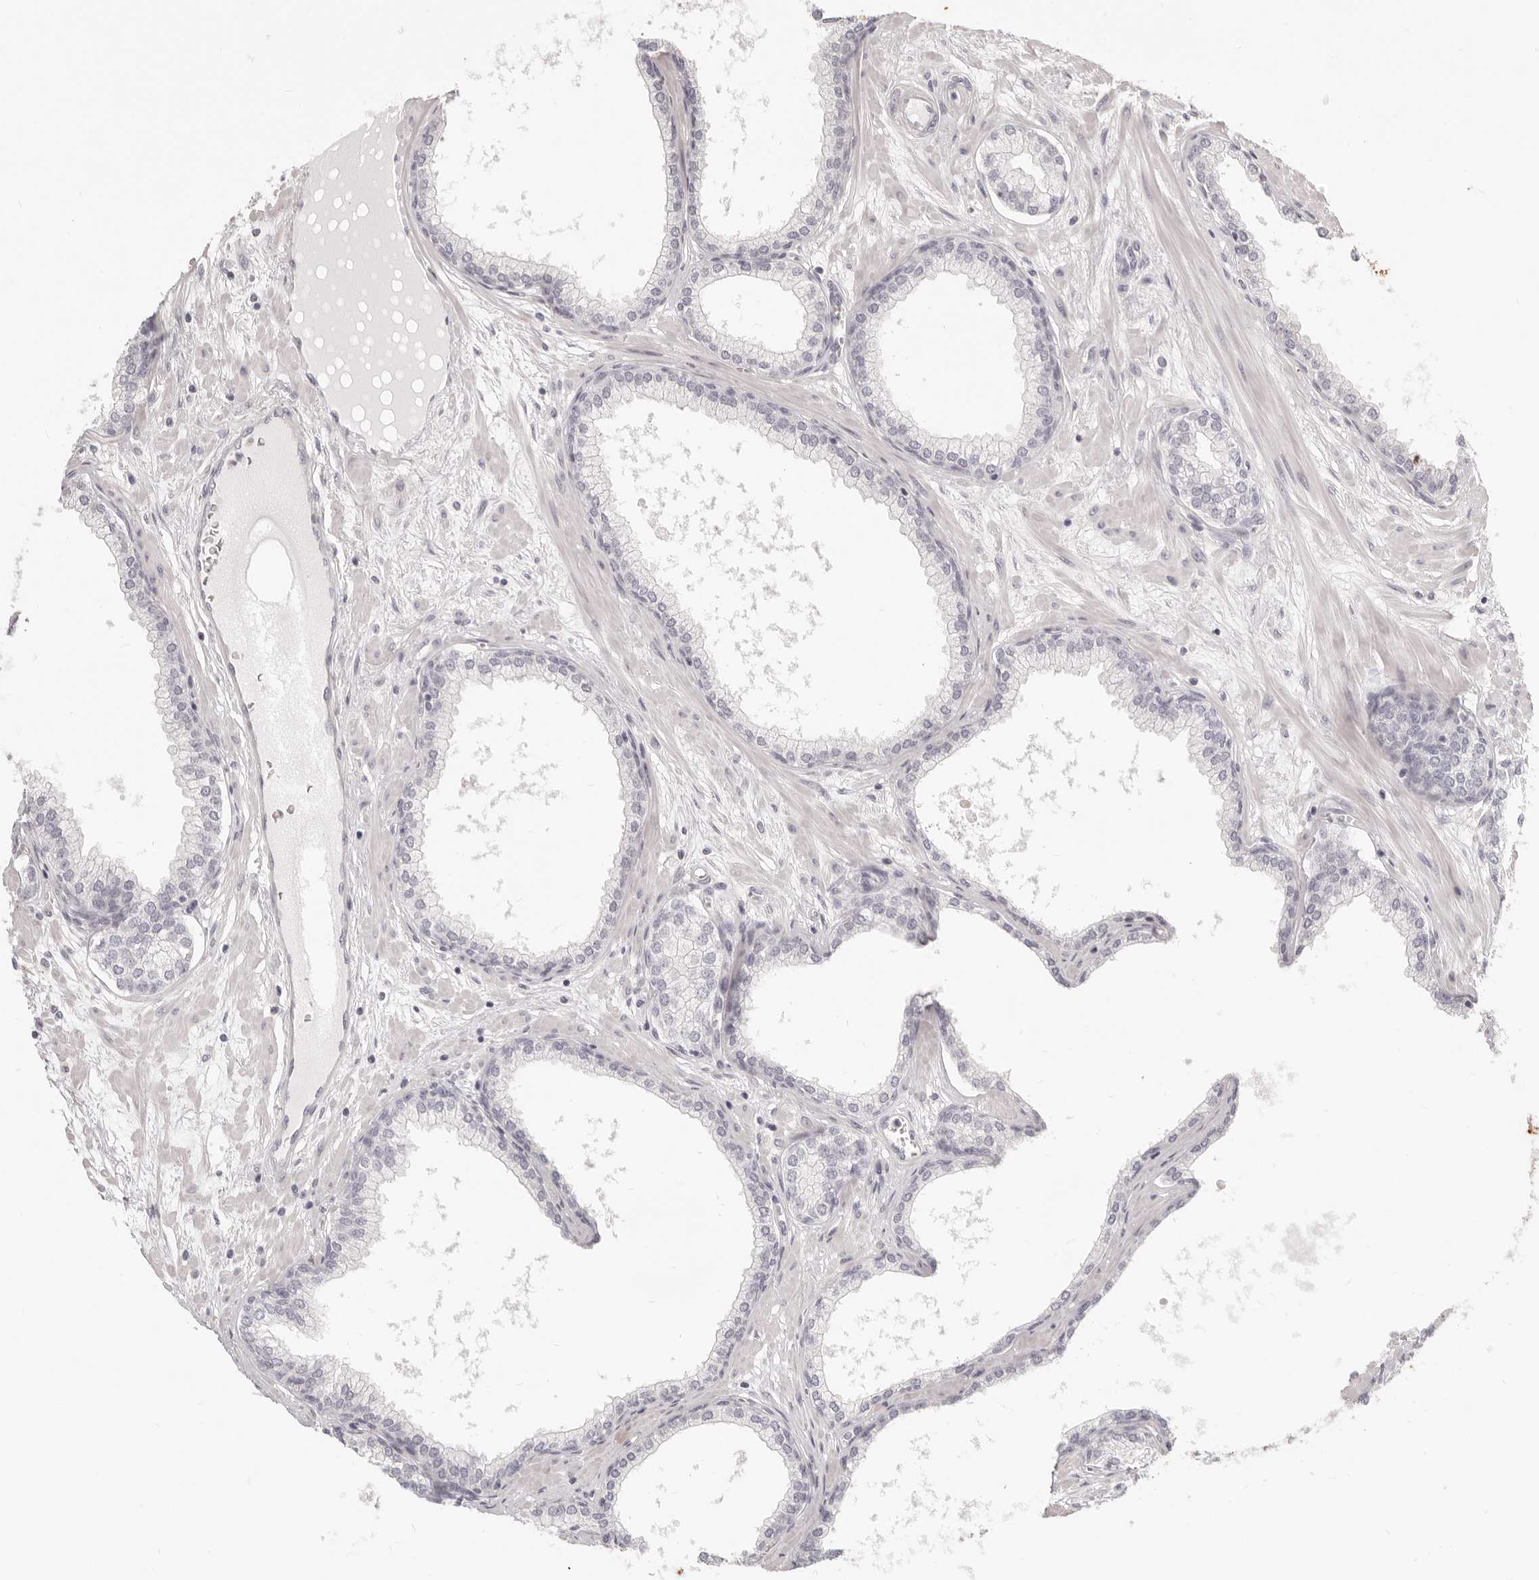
{"staining": {"intensity": "negative", "quantity": "none", "location": "none"}, "tissue": "prostate", "cell_type": "Glandular cells", "image_type": "normal", "snomed": [{"axis": "morphology", "description": "Normal tissue, NOS"}, {"axis": "morphology", "description": "Urothelial carcinoma, Low grade"}, {"axis": "topography", "description": "Urinary bladder"}, {"axis": "topography", "description": "Prostate"}], "caption": "Immunohistochemistry (IHC) histopathology image of benign human prostate stained for a protein (brown), which exhibits no positivity in glandular cells.", "gene": "FABP1", "patient": {"sex": "male", "age": 60}}